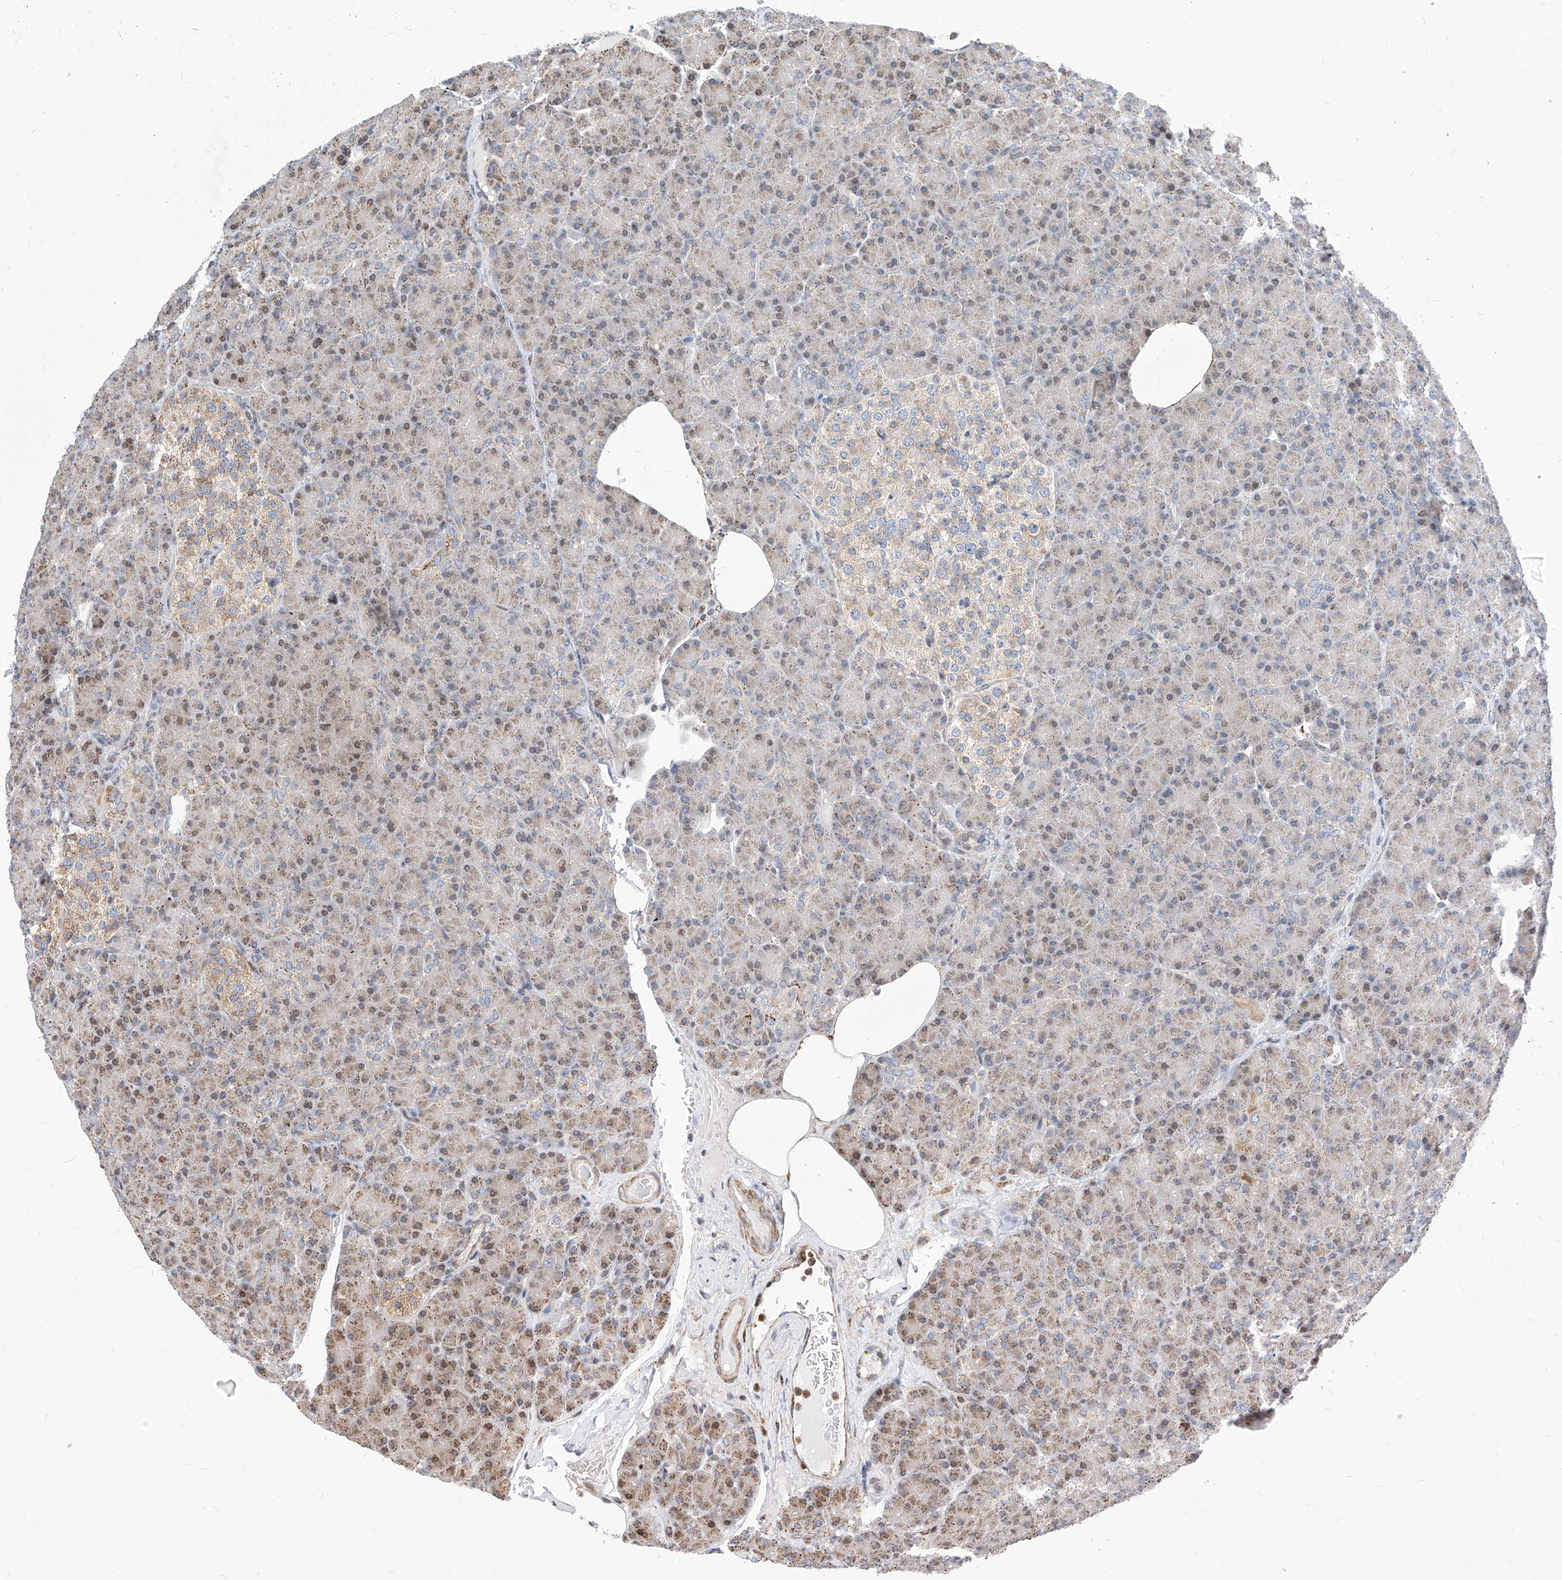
{"staining": {"intensity": "moderate", "quantity": "25%-75%", "location": "cytoplasmic/membranous"}, "tissue": "pancreas", "cell_type": "Exocrine glandular cells", "image_type": "normal", "snomed": [{"axis": "morphology", "description": "Normal tissue, NOS"}, {"axis": "topography", "description": "Pancreas"}], "caption": "This micrograph reveals immunohistochemistry staining of benign human pancreas, with medium moderate cytoplasmic/membranous positivity in about 25%-75% of exocrine glandular cells.", "gene": "TTLL8", "patient": {"sex": "female", "age": 43}}